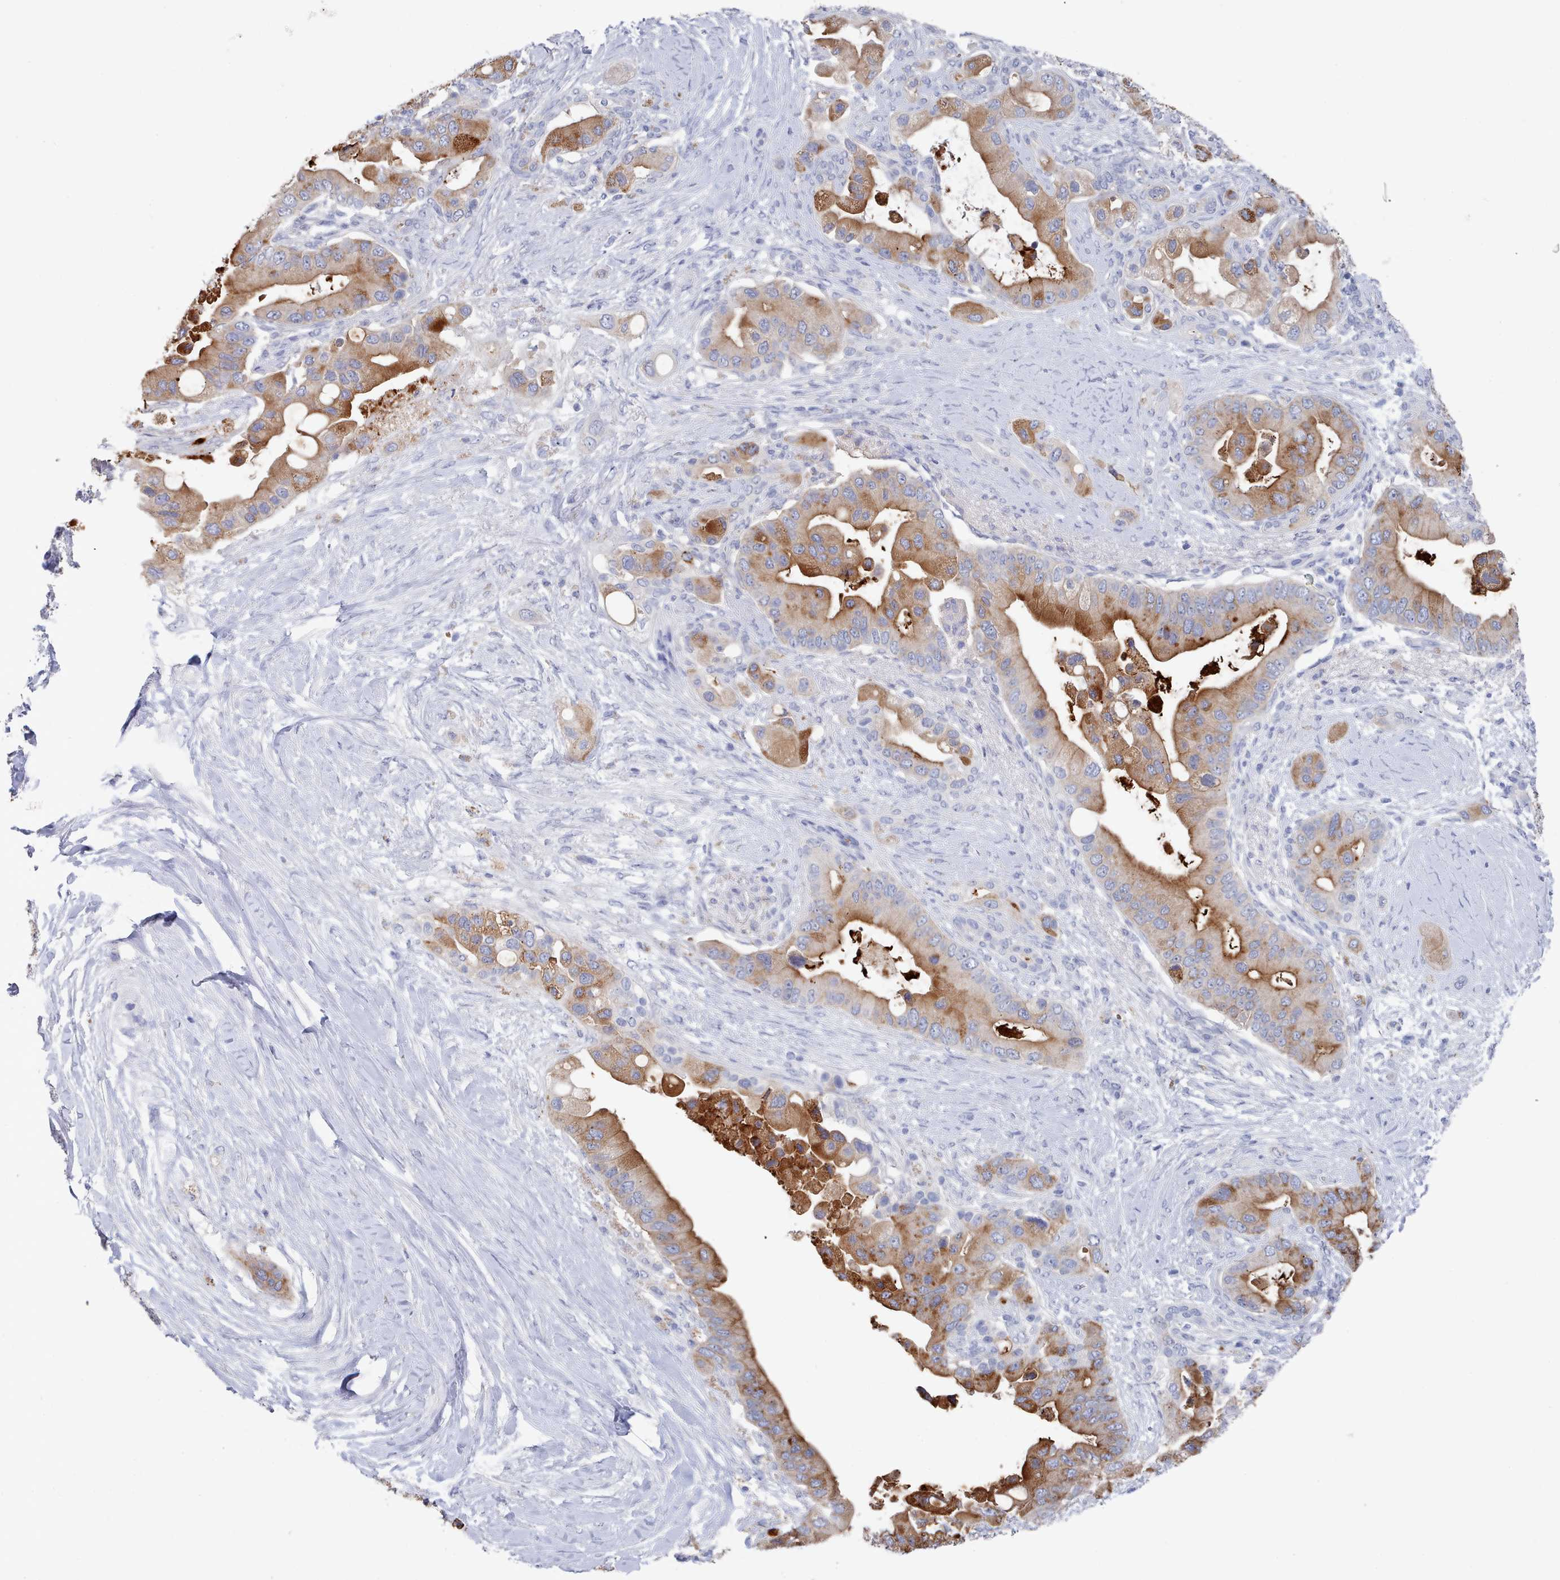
{"staining": {"intensity": "moderate", "quantity": ">75%", "location": "cytoplasmic/membranous"}, "tissue": "pancreatic cancer", "cell_type": "Tumor cells", "image_type": "cancer", "snomed": [{"axis": "morphology", "description": "Adenocarcinoma, NOS"}, {"axis": "topography", "description": "Pancreas"}], "caption": "Protein staining exhibits moderate cytoplasmic/membranous staining in about >75% of tumor cells in pancreatic adenocarcinoma.", "gene": "ACAD11", "patient": {"sex": "male", "age": 57}}